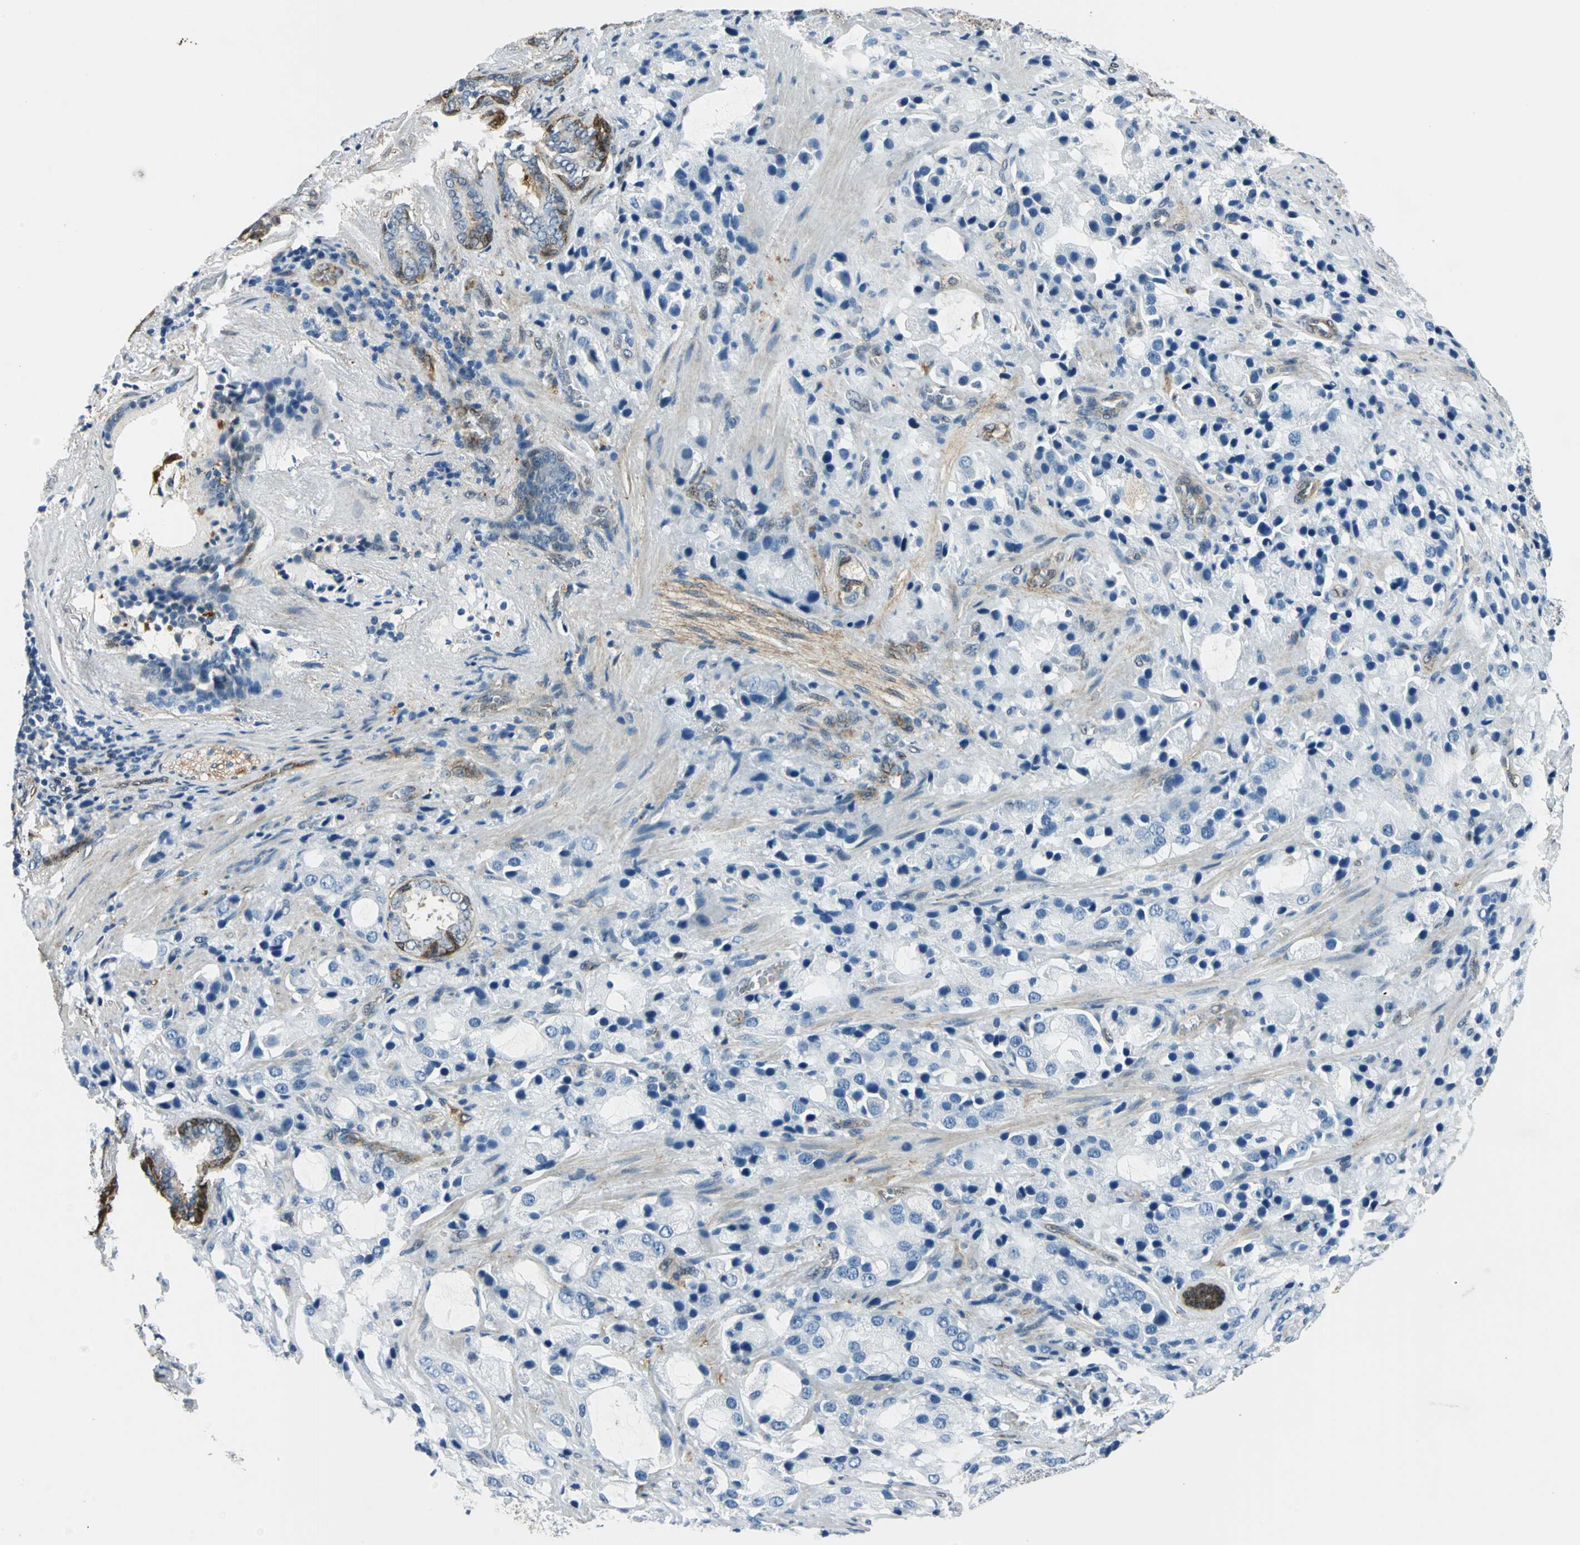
{"staining": {"intensity": "strong", "quantity": "<25%", "location": "cytoplasmic/membranous"}, "tissue": "prostate cancer", "cell_type": "Tumor cells", "image_type": "cancer", "snomed": [{"axis": "morphology", "description": "Adenocarcinoma, High grade"}, {"axis": "topography", "description": "Prostate"}], "caption": "Human prostate cancer stained with a brown dye exhibits strong cytoplasmic/membranous positive staining in about <25% of tumor cells.", "gene": "HSPB1", "patient": {"sex": "male", "age": 70}}